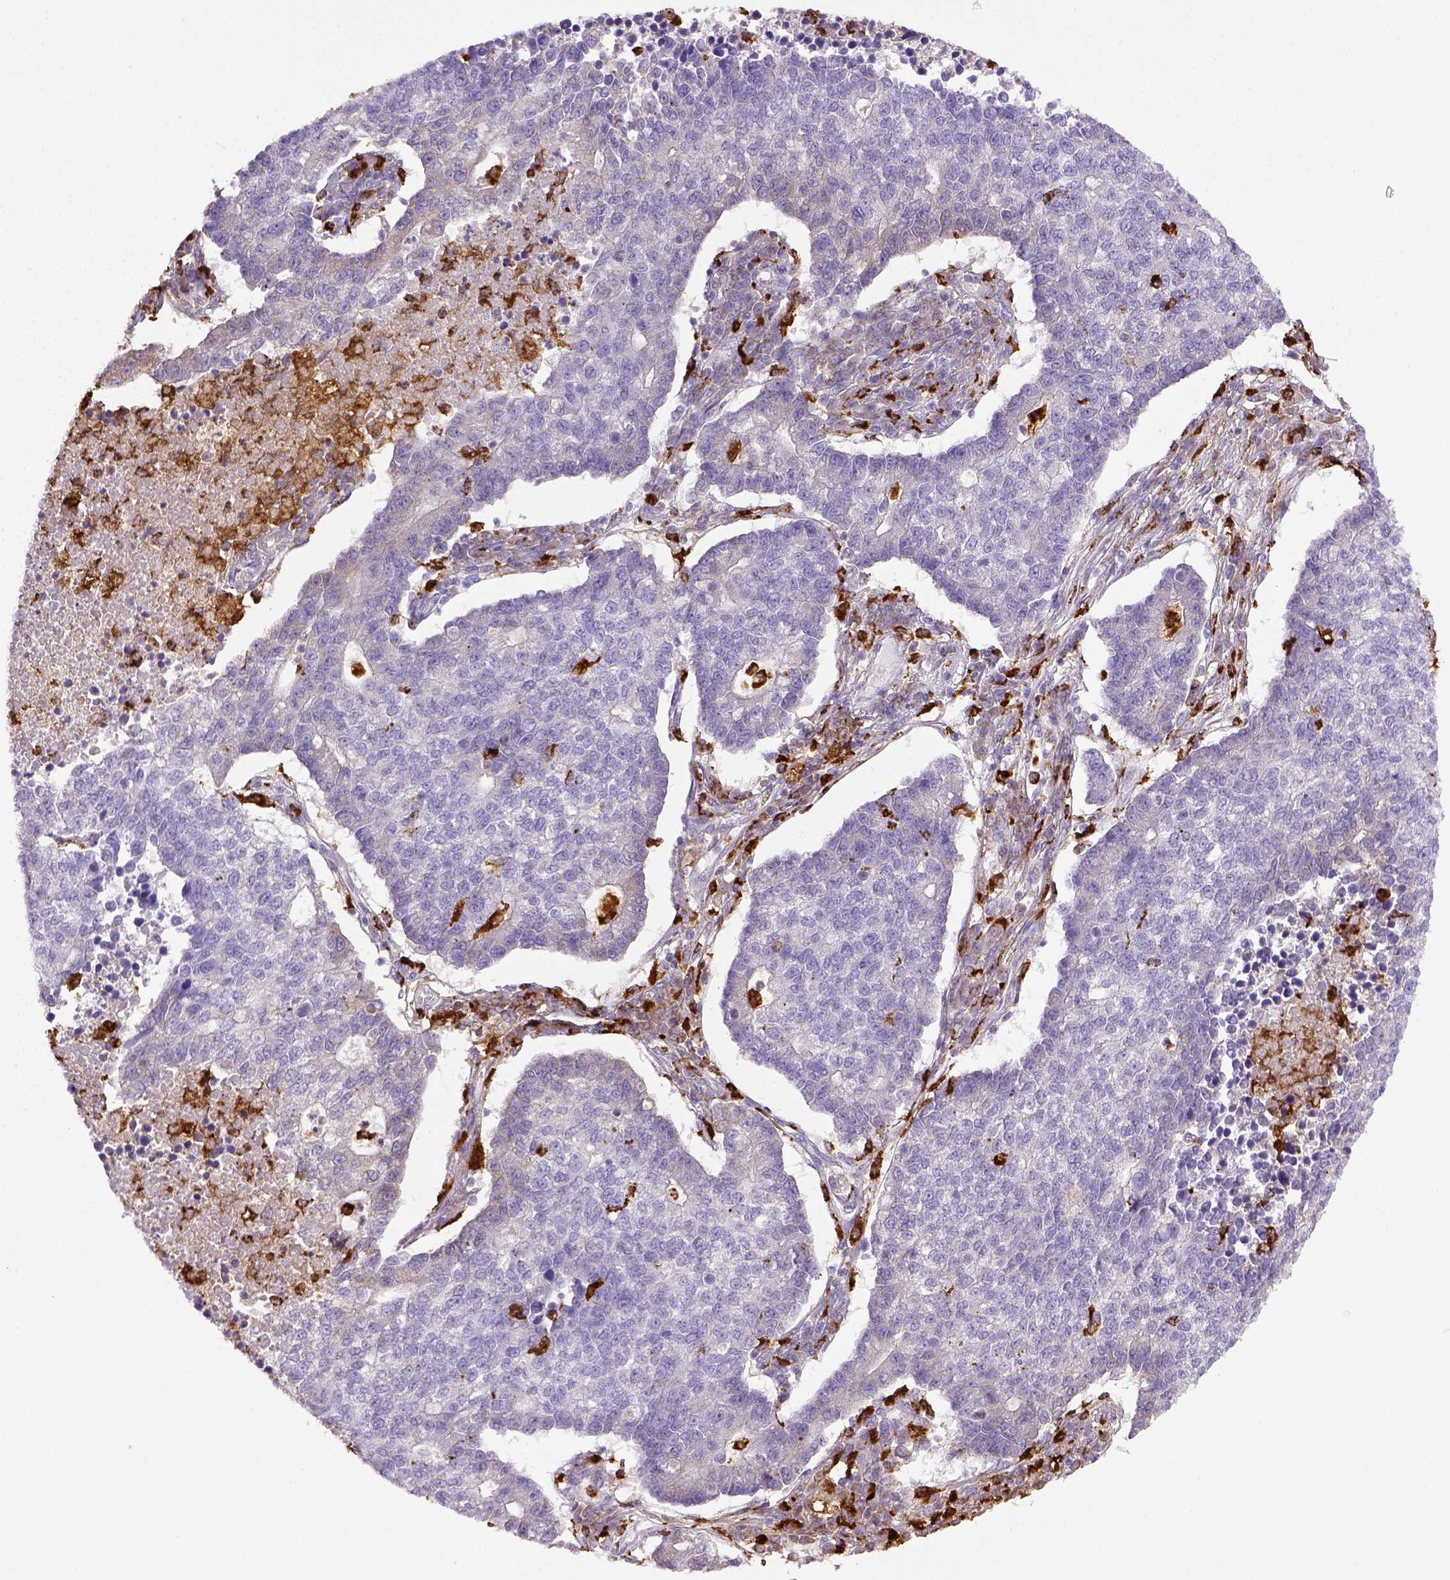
{"staining": {"intensity": "negative", "quantity": "none", "location": "none"}, "tissue": "lung cancer", "cell_type": "Tumor cells", "image_type": "cancer", "snomed": [{"axis": "morphology", "description": "Adenocarcinoma, NOS"}, {"axis": "topography", "description": "Lung"}], "caption": "High power microscopy micrograph of an IHC micrograph of lung cancer (adenocarcinoma), revealing no significant expression in tumor cells. (DAB (3,3'-diaminobenzidine) immunohistochemistry with hematoxylin counter stain).", "gene": "CD68", "patient": {"sex": "male", "age": 57}}